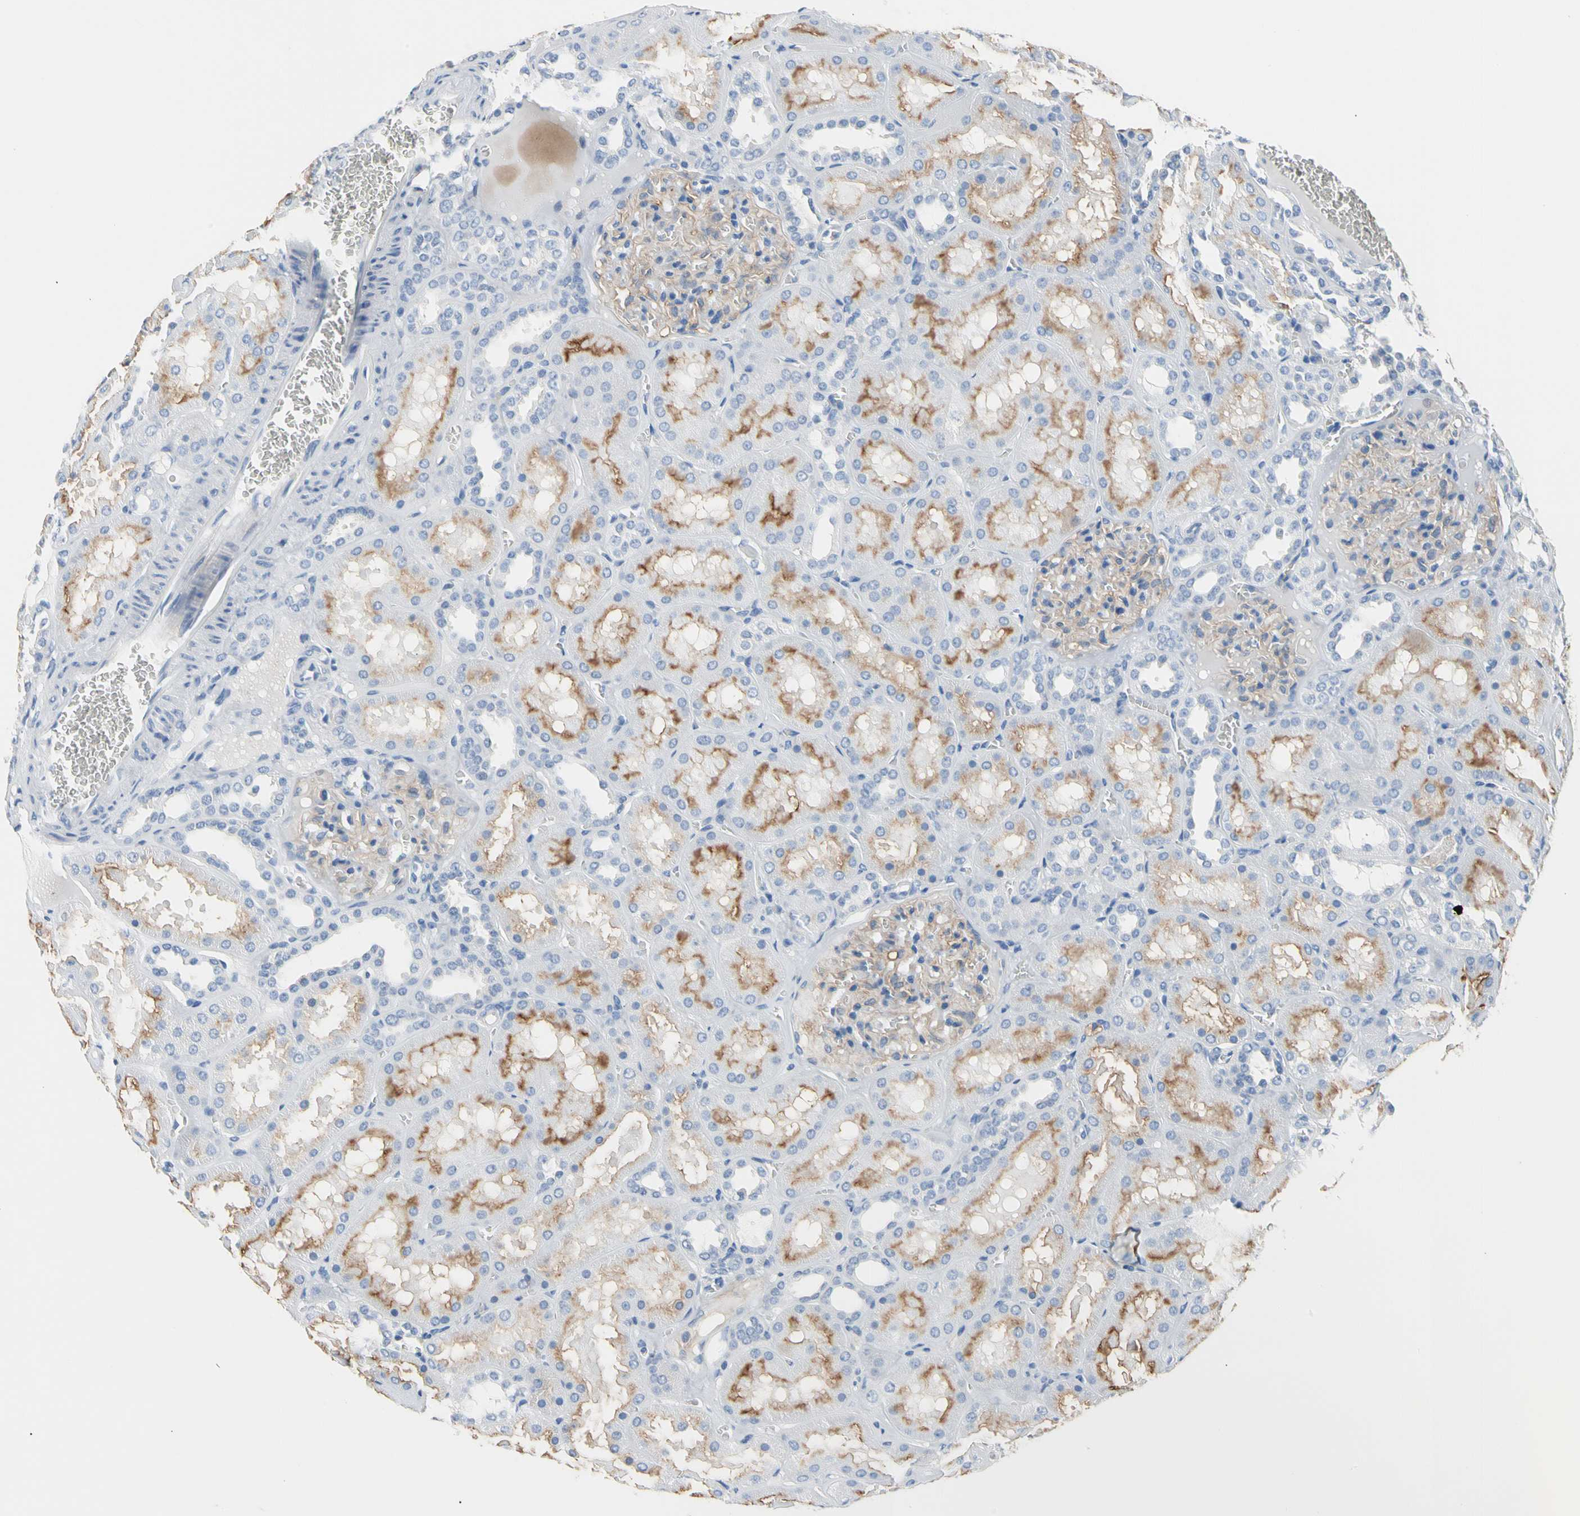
{"staining": {"intensity": "weak", "quantity": "25%-75%", "location": "cytoplasmic/membranous"}, "tissue": "kidney", "cell_type": "Cells in glomeruli", "image_type": "normal", "snomed": [{"axis": "morphology", "description": "Normal tissue, NOS"}, {"axis": "topography", "description": "Kidney"}], "caption": "Benign kidney demonstrates weak cytoplasmic/membranous expression in approximately 25%-75% of cells in glomeruli, visualized by immunohistochemistry.", "gene": "MARK1", "patient": {"sex": "female", "age": 52}}